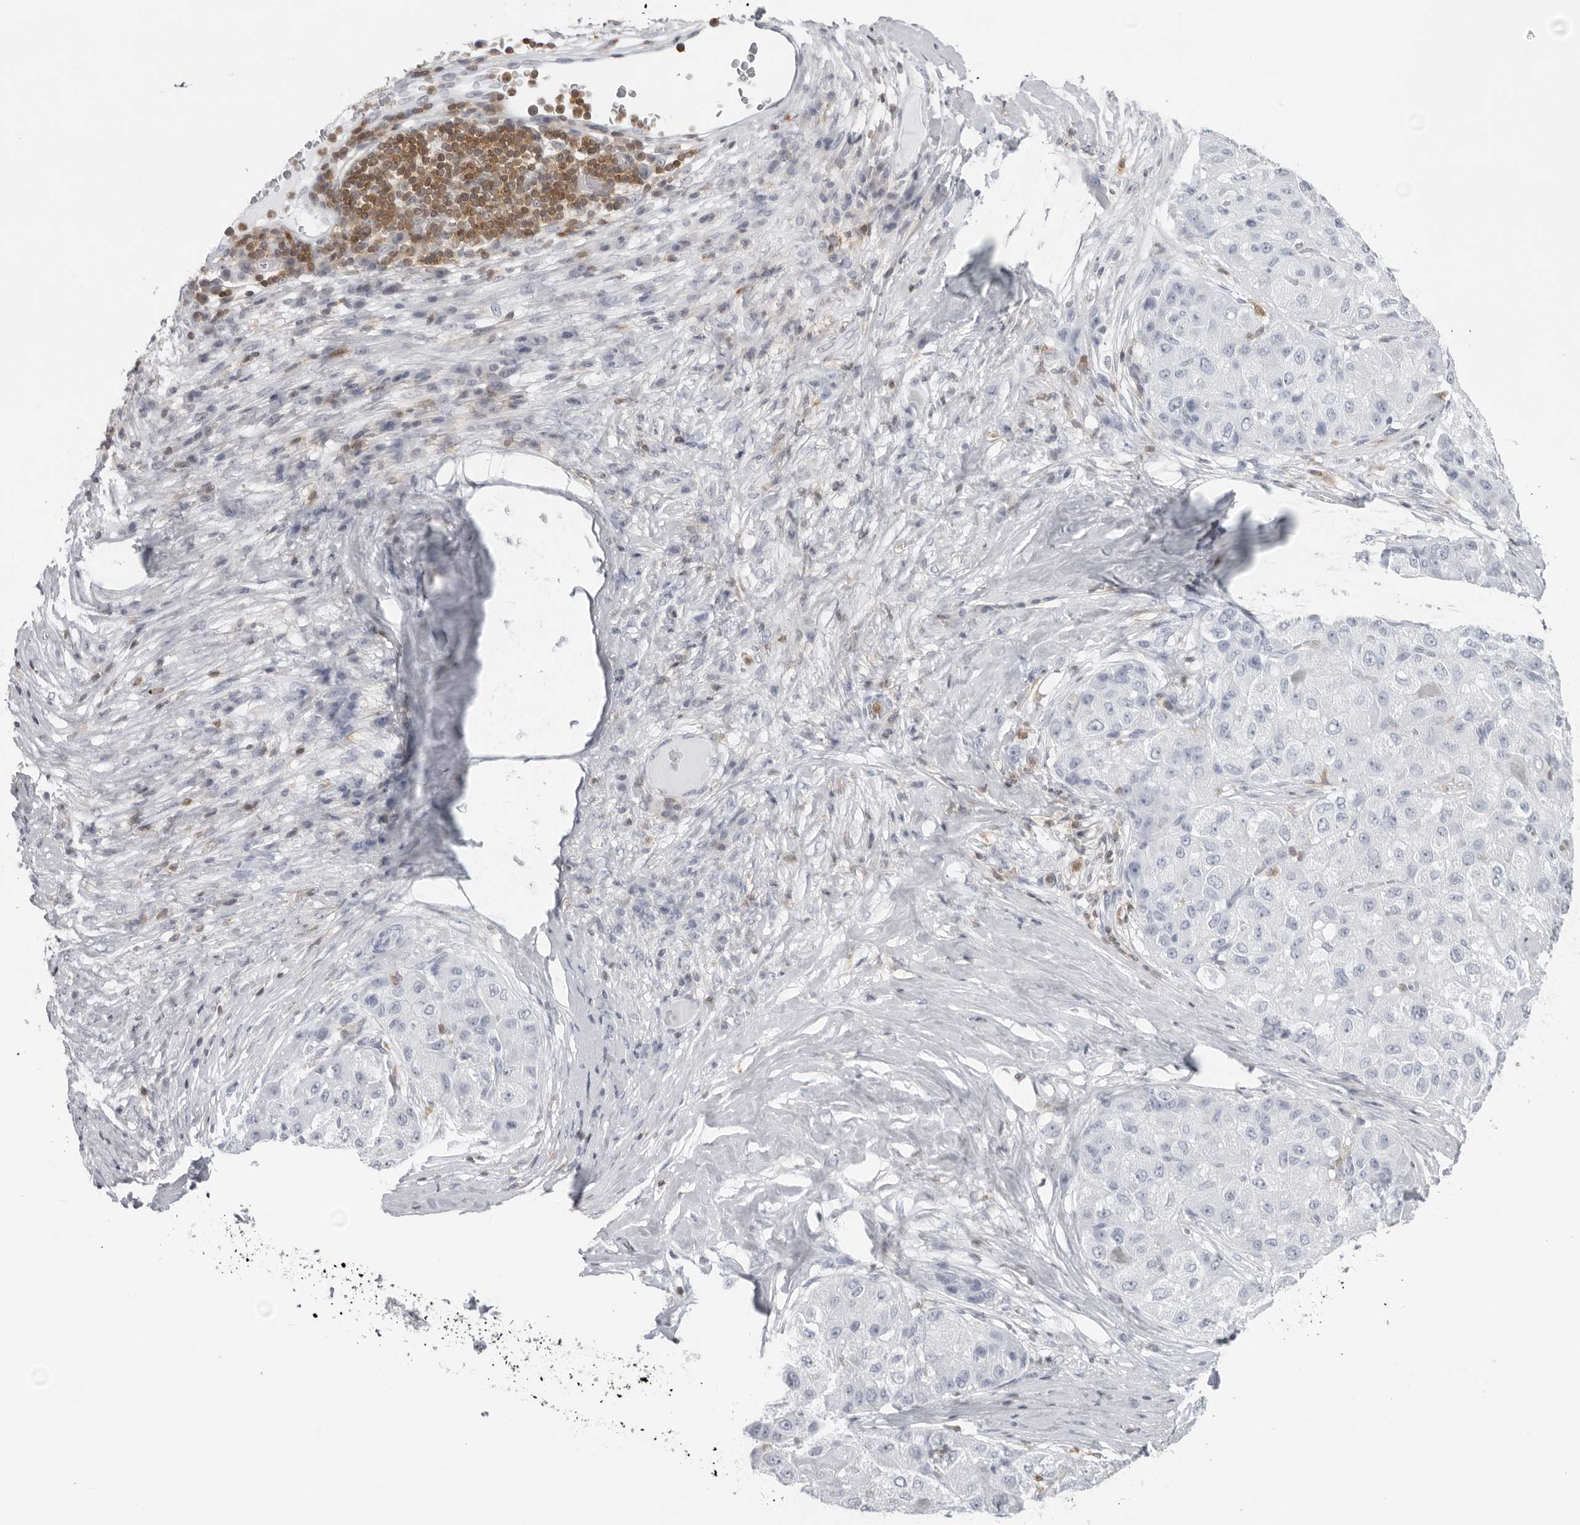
{"staining": {"intensity": "negative", "quantity": "none", "location": "none"}, "tissue": "liver cancer", "cell_type": "Tumor cells", "image_type": "cancer", "snomed": [{"axis": "morphology", "description": "Carcinoma, Hepatocellular, NOS"}, {"axis": "topography", "description": "Liver"}], "caption": "Tumor cells show no significant protein expression in hepatocellular carcinoma (liver). (DAB immunohistochemistry (IHC), high magnification).", "gene": "FMNL1", "patient": {"sex": "male", "age": 80}}